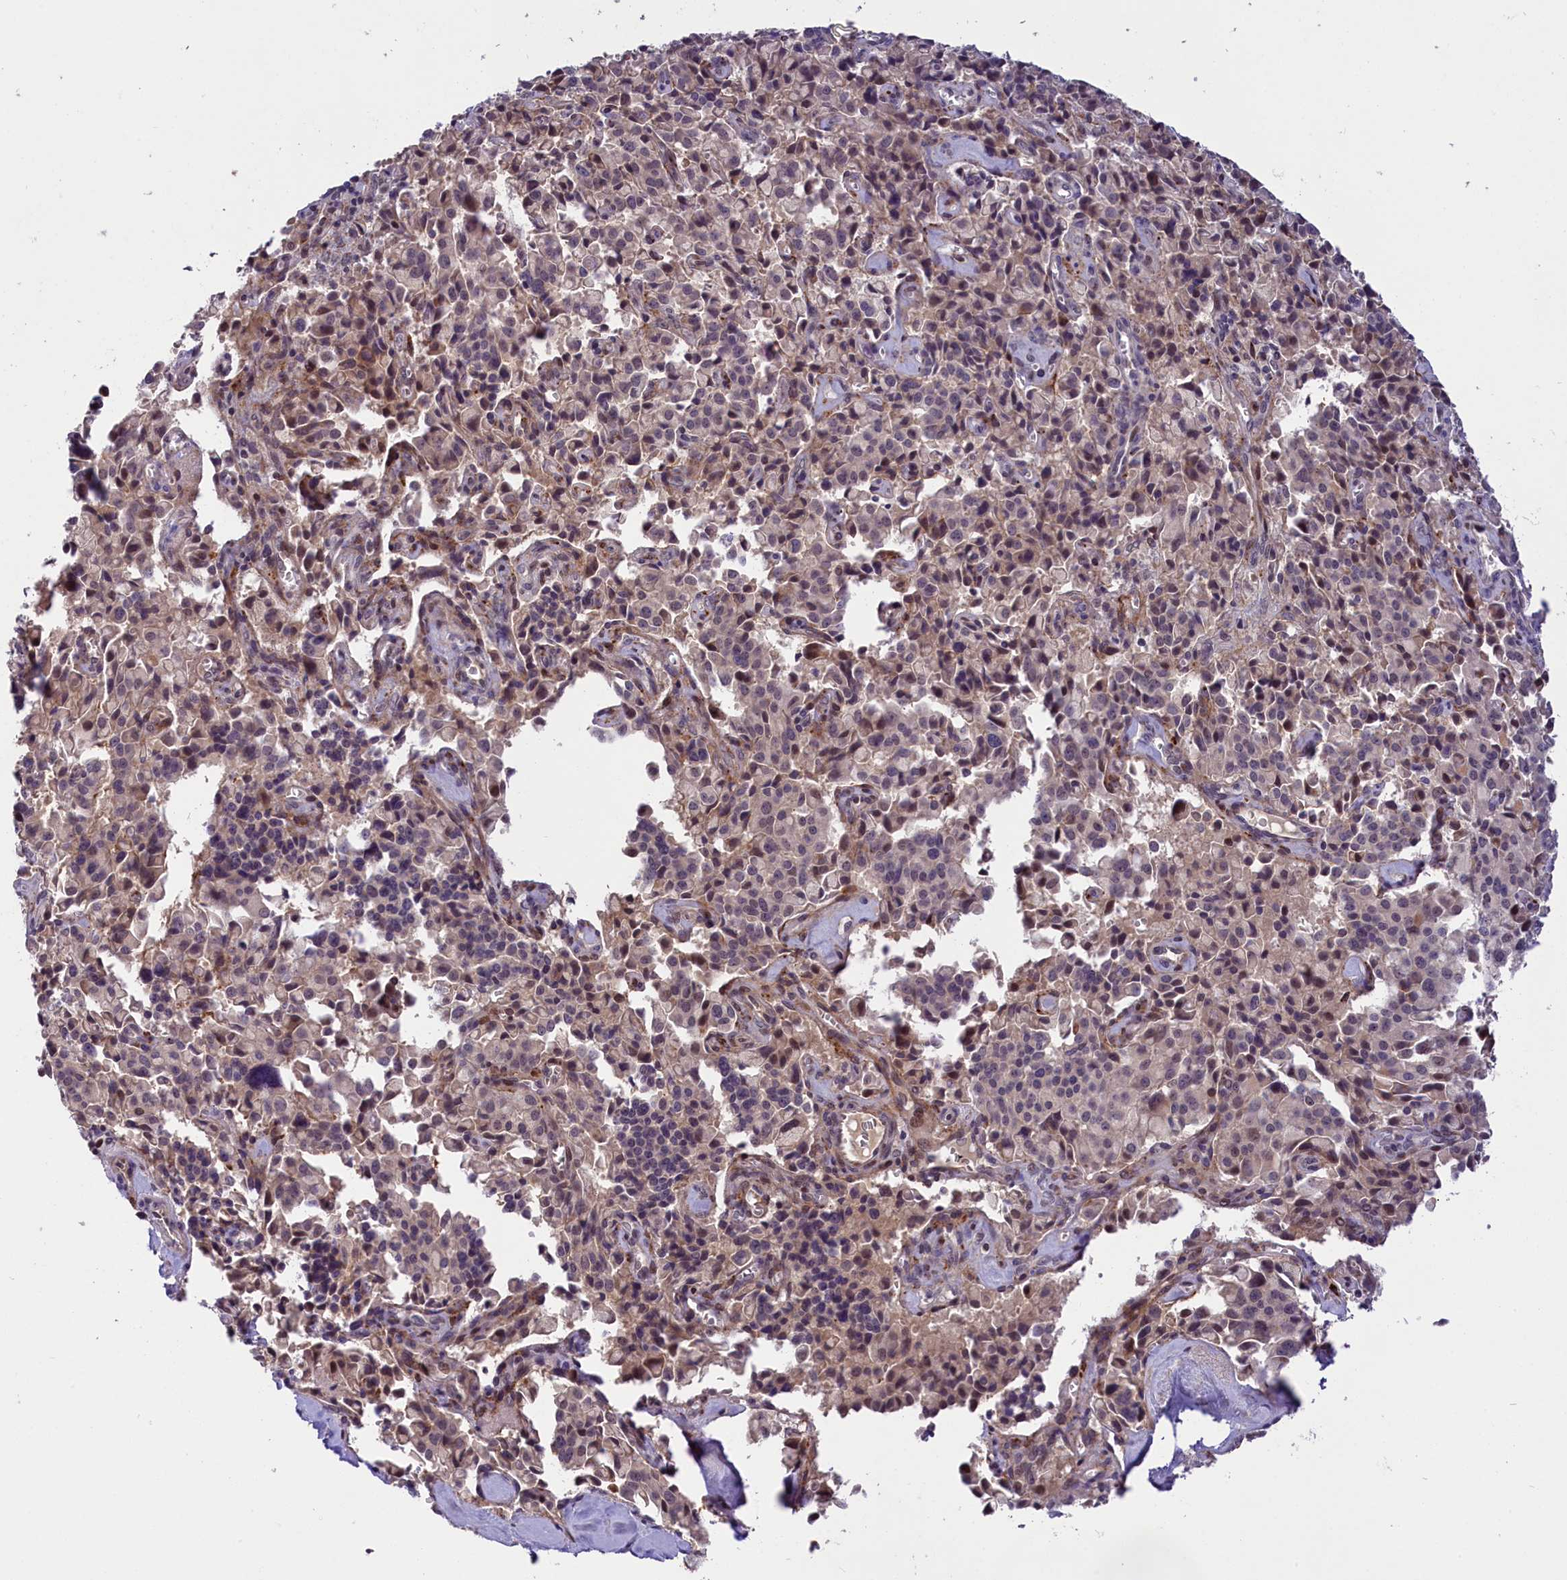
{"staining": {"intensity": "weak", "quantity": "25%-75%", "location": "nuclear"}, "tissue": "pancreatic cancer", "cell_type": "Tumor cells", "image_type": "cancer", "snomed": [{"axis": "morphology", "description": "Adenocarcinoma, NOS"}, {"axis": "topography", "description": "Pancreas"}], "caption": "An immunohistochemistry (IHC) micrograph of tumor tissue is shown. Protein staining in brown highlights weak nuclear positivity in pancreatic cancer within tumor cells. (DAB (3,3'-diaminobenzidine) IHC with brightfield microscopy, high magnification).", "gene": "FBXO45", "patient": {"sex": "male", "age": 65}}